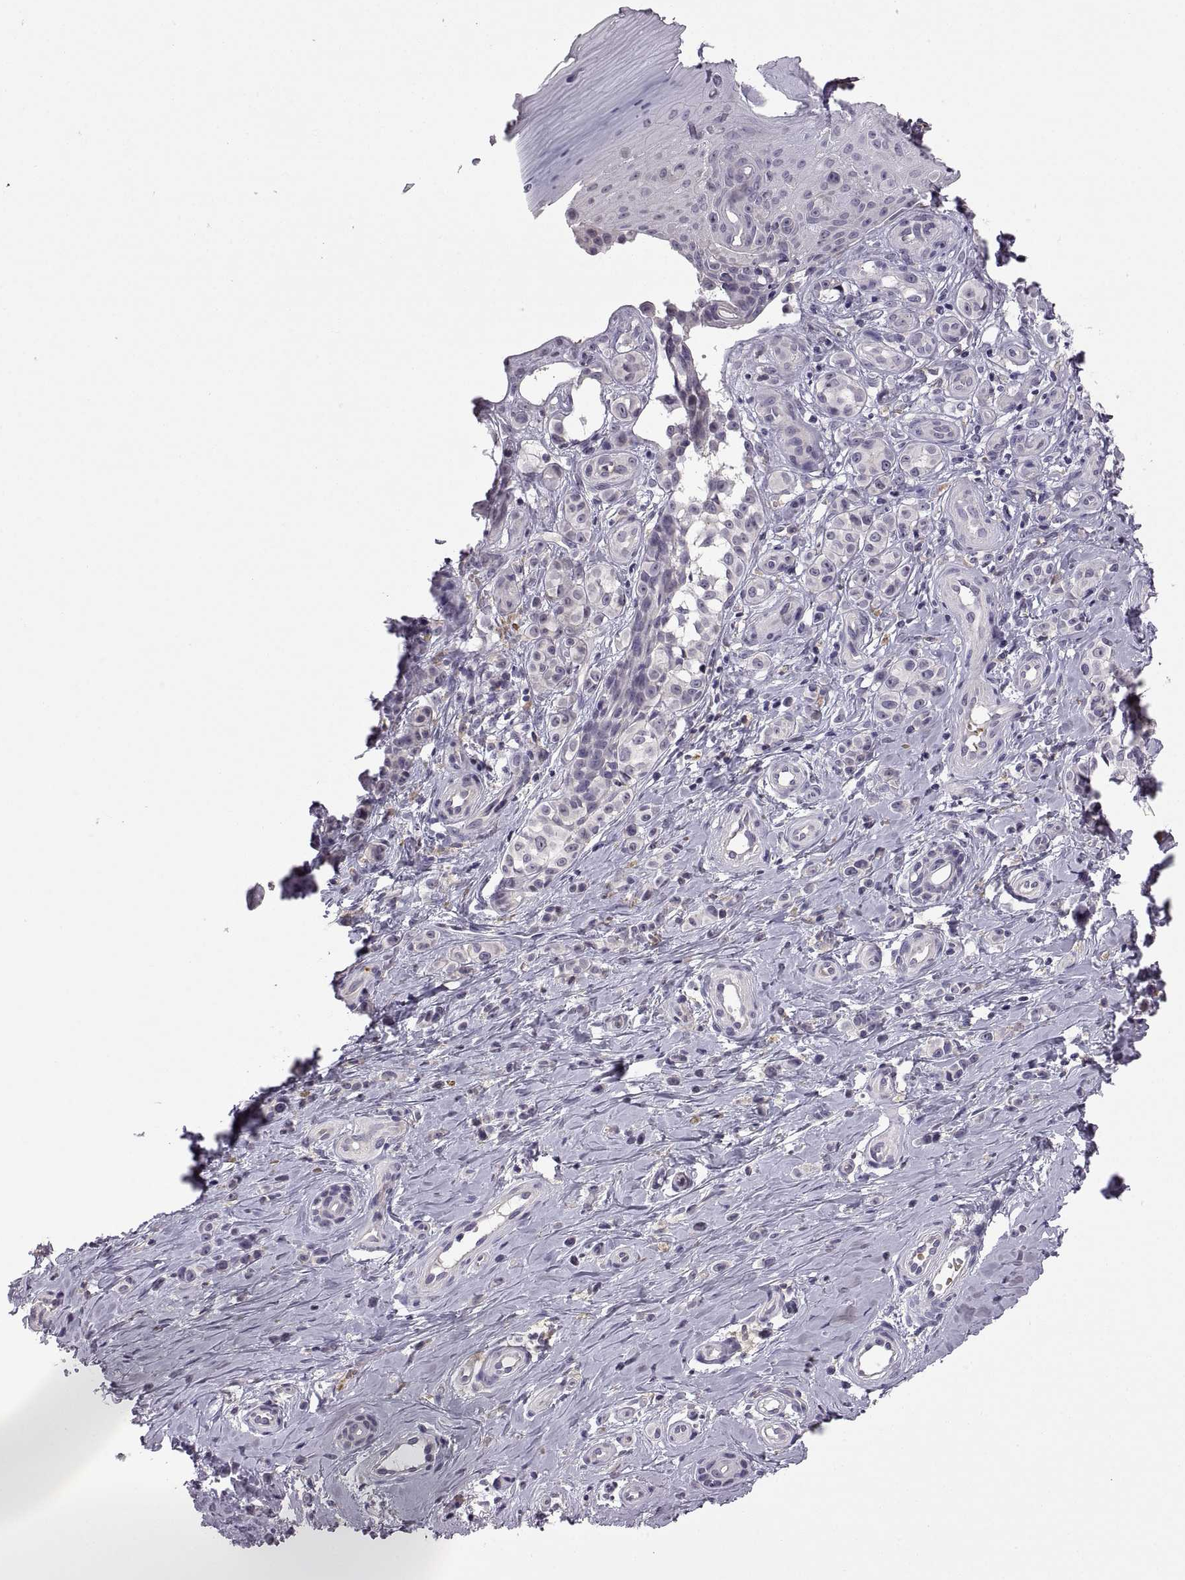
{"staining": {"intensity": "negative", "quantity": "none", "location": "none"}, "tissue": "melanoma", "cell_type": "Tumor cells", "image_type": "cancer", "snomed": [{"axis": "morphology", "description": "Malignant melanoma, NOS"}, {"axis": "topography", "description": "Skin"}], "caption": "This photomicrograph is of melanoma stained with IHC to label a protein in brown with the nuclei are counter-stained blue. There is no positivity in tumor cells. (DAB immunohistochemistry visualized using brightfield microscopy, high magnification).", "gene": "MEIOC", "patient": {"sex": "female", "age": 76}}